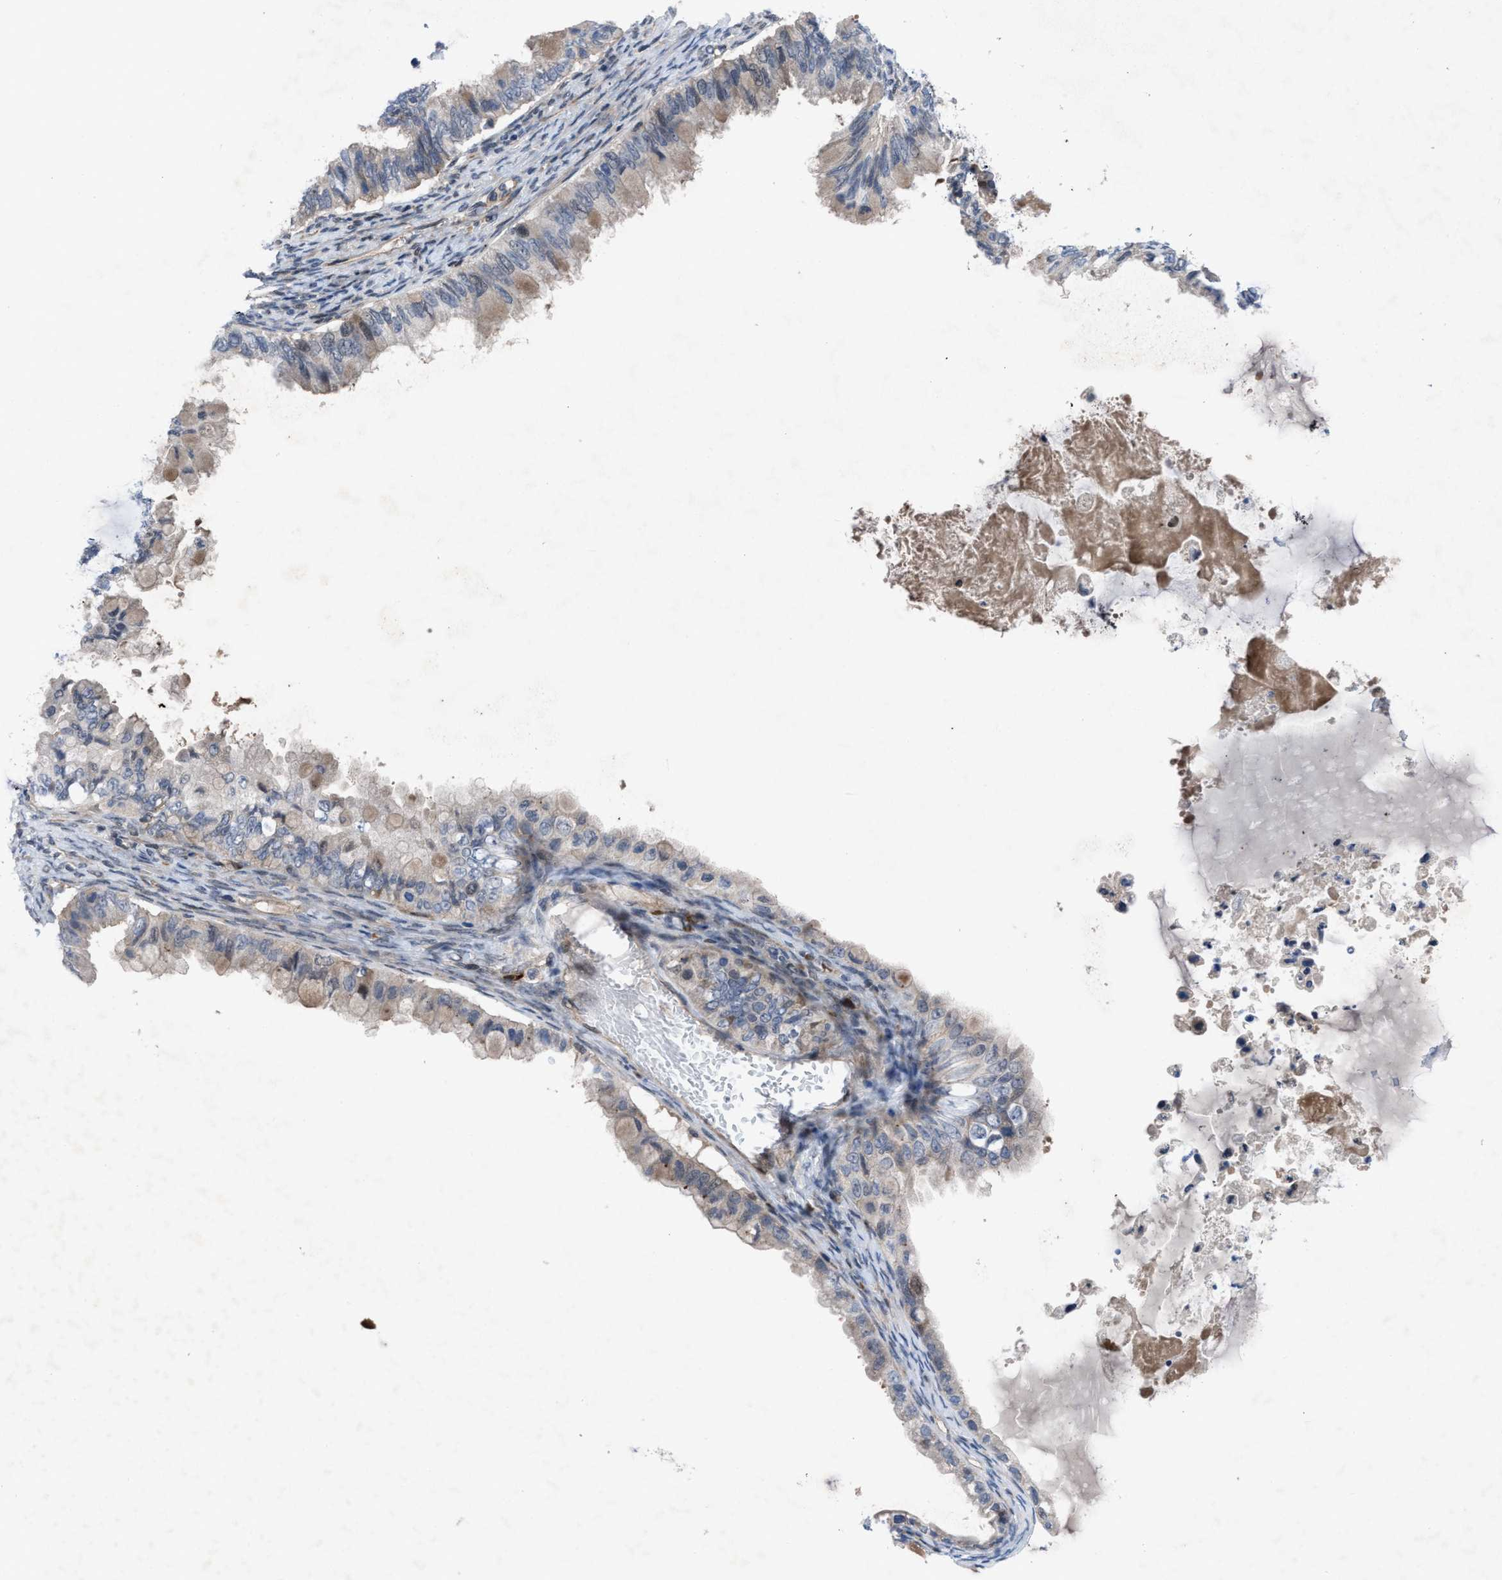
{"staining": {"intensity": "weak", "quantity": "25%-75%", "location": "cytoplasmic/membranous"}, "tissue": "ovarian cancer", "cell_type": "Tumor cells", "image_type": "cancer", "snomed": [{"axis": "morphology", "description": "Cystadenocarcinoma, mucinous, NOS"}, {"axis": "topography", "description": "Ovary"}], "caption": "Immunohistochemistry (IHC) photomicrograph of ovarian mucinous cystadenocarcinoma stained for a protein (brown), which reveals low levels of weak cytoplasmic/membranous positivity in about 25%-75% of tumor cells.", "gene": "IL17RE", "patient": {"sex": "female", "age": 80}}